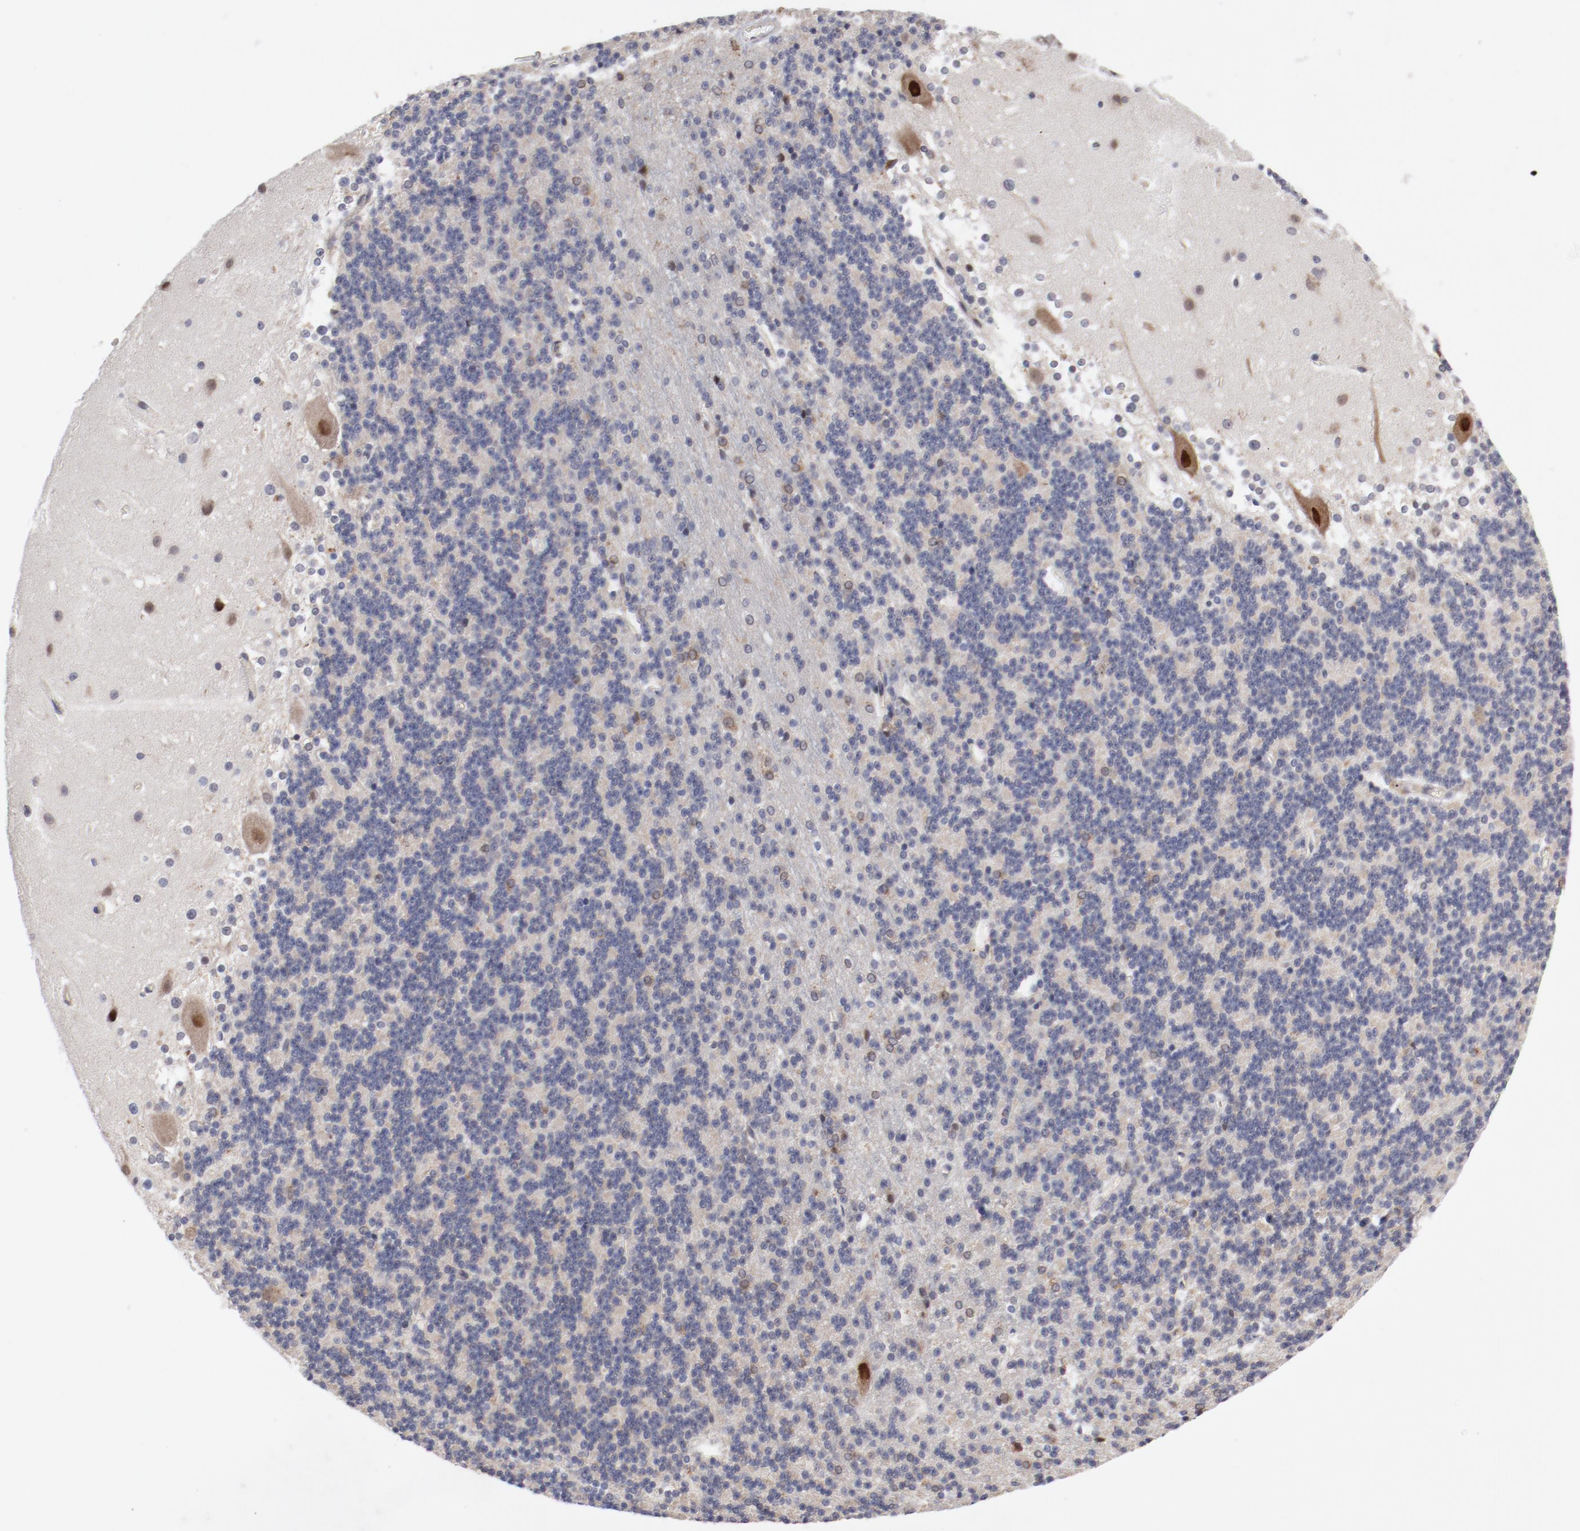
{"staining": {"intensity": "negative", "quantity": "none", "location": "none"}, "tissue": "cerebellum", "cell_type": "Cells in granular layer", "image_type": "normal", "snomed": [{"axis": "morphology", "description": "Normal tissue, NOS"}, {"axis": "topography", "description": "Cerebellum"}], "caption": "Immunohistochemistry (IHC) photomicrograph of normal human cerebellum stained for a protein (brown), which displays no expression in cells in granular layer. (Brightfield microscopy of DAB (3,3'-diaminobenzidine) immunohistochemistry (IHC) at high magnification).", "gene": "RPL12", "patient": {"sex": "female", "age": 19}}